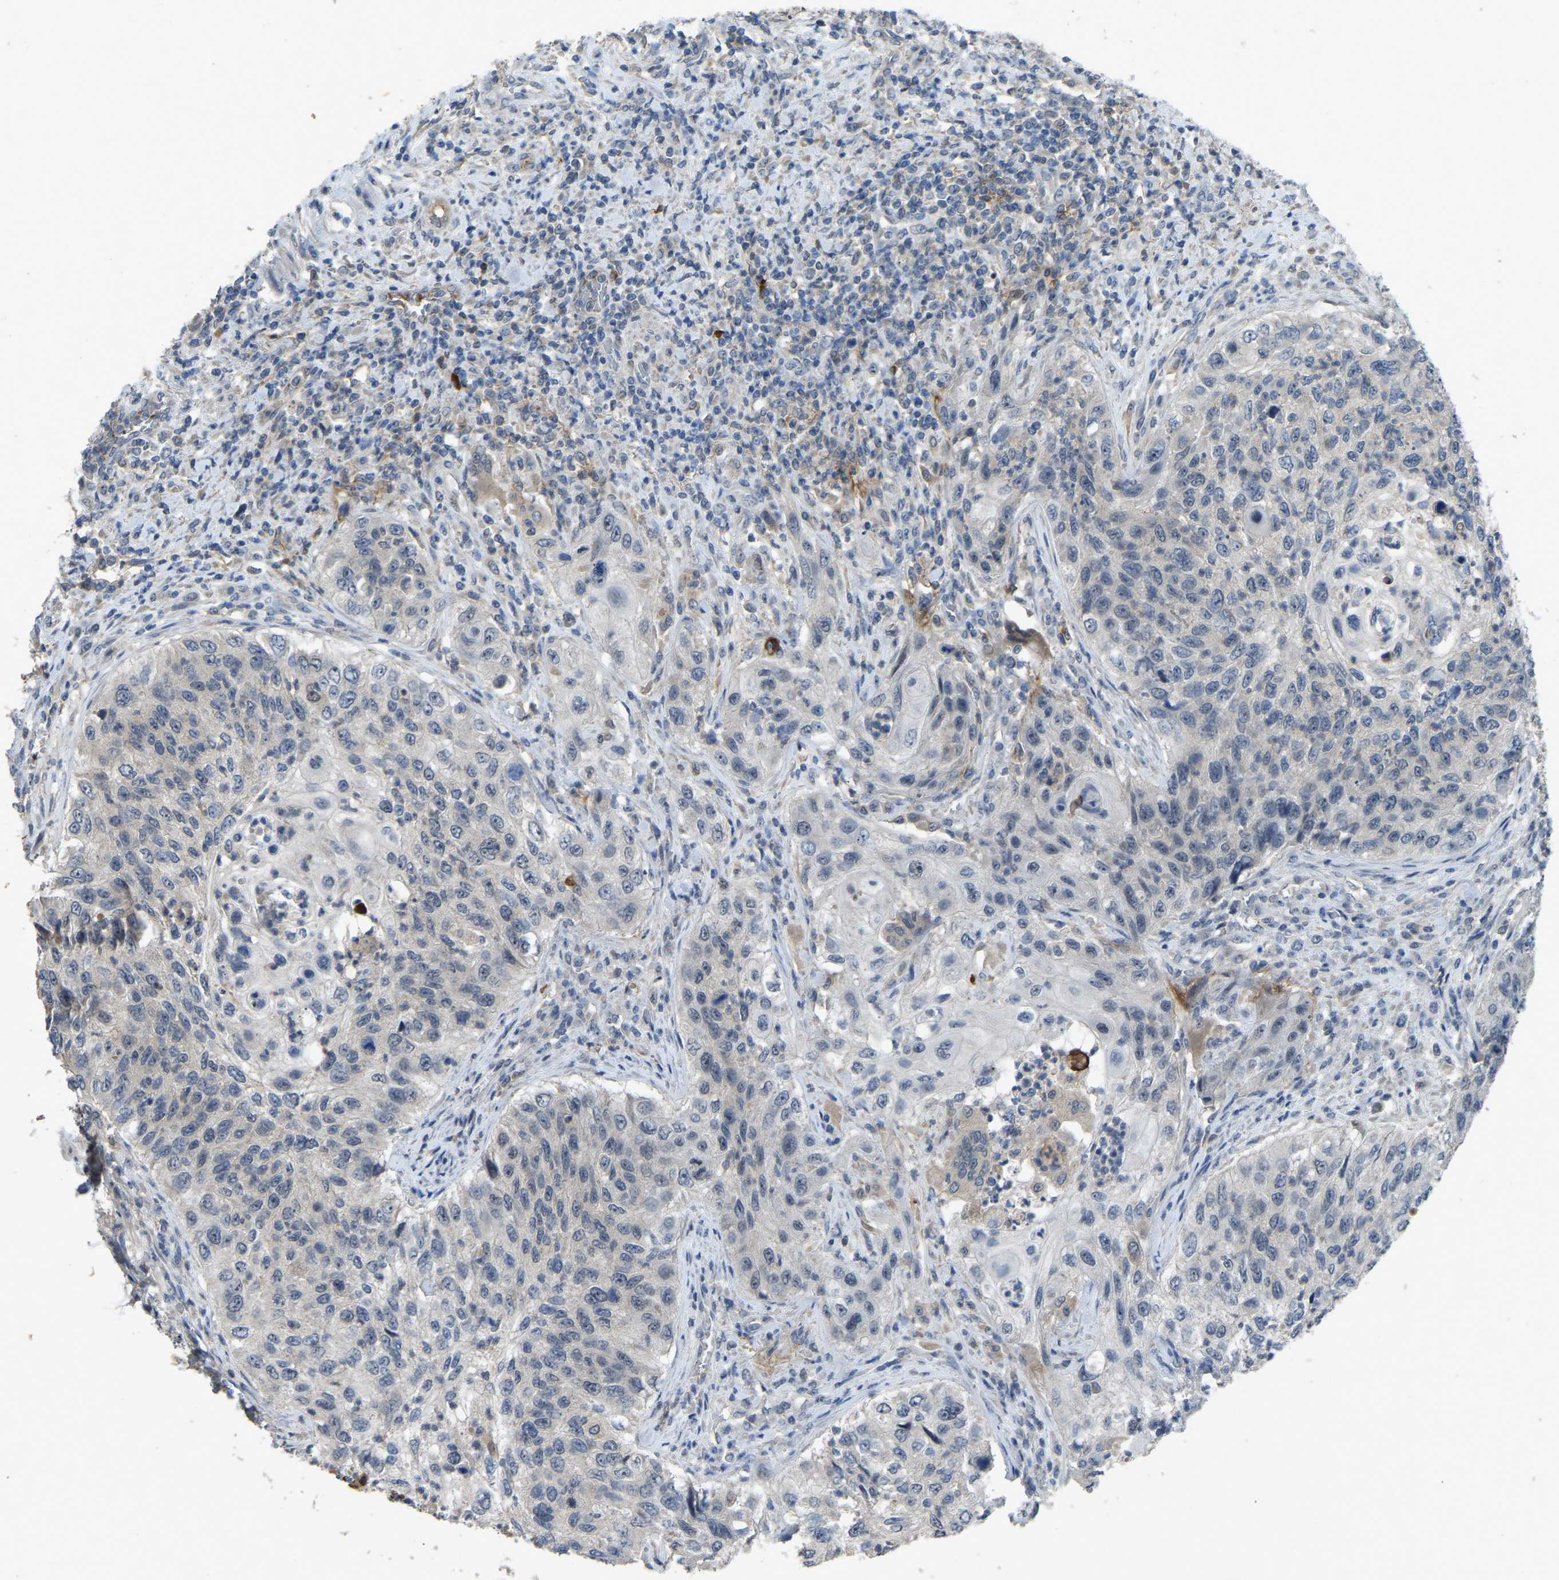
{"staining": {"intensity": "negative", "quantity": "none", "location": "none"}, "tissue": "urothelial cancer", "cell_type": "Tumor cells", "image_type": "cancer", "snomed": [{"axis": "morphology", "description": "Urothelial carcinoma, High grade"}, {"axis": "topography", "description": "Urinary bladder"}], "caption": "Tumor cells are negative for protein expression in human urothelial cancer.", "gene": "FHIT", "patient": {"sex": "female", "age": 60}}